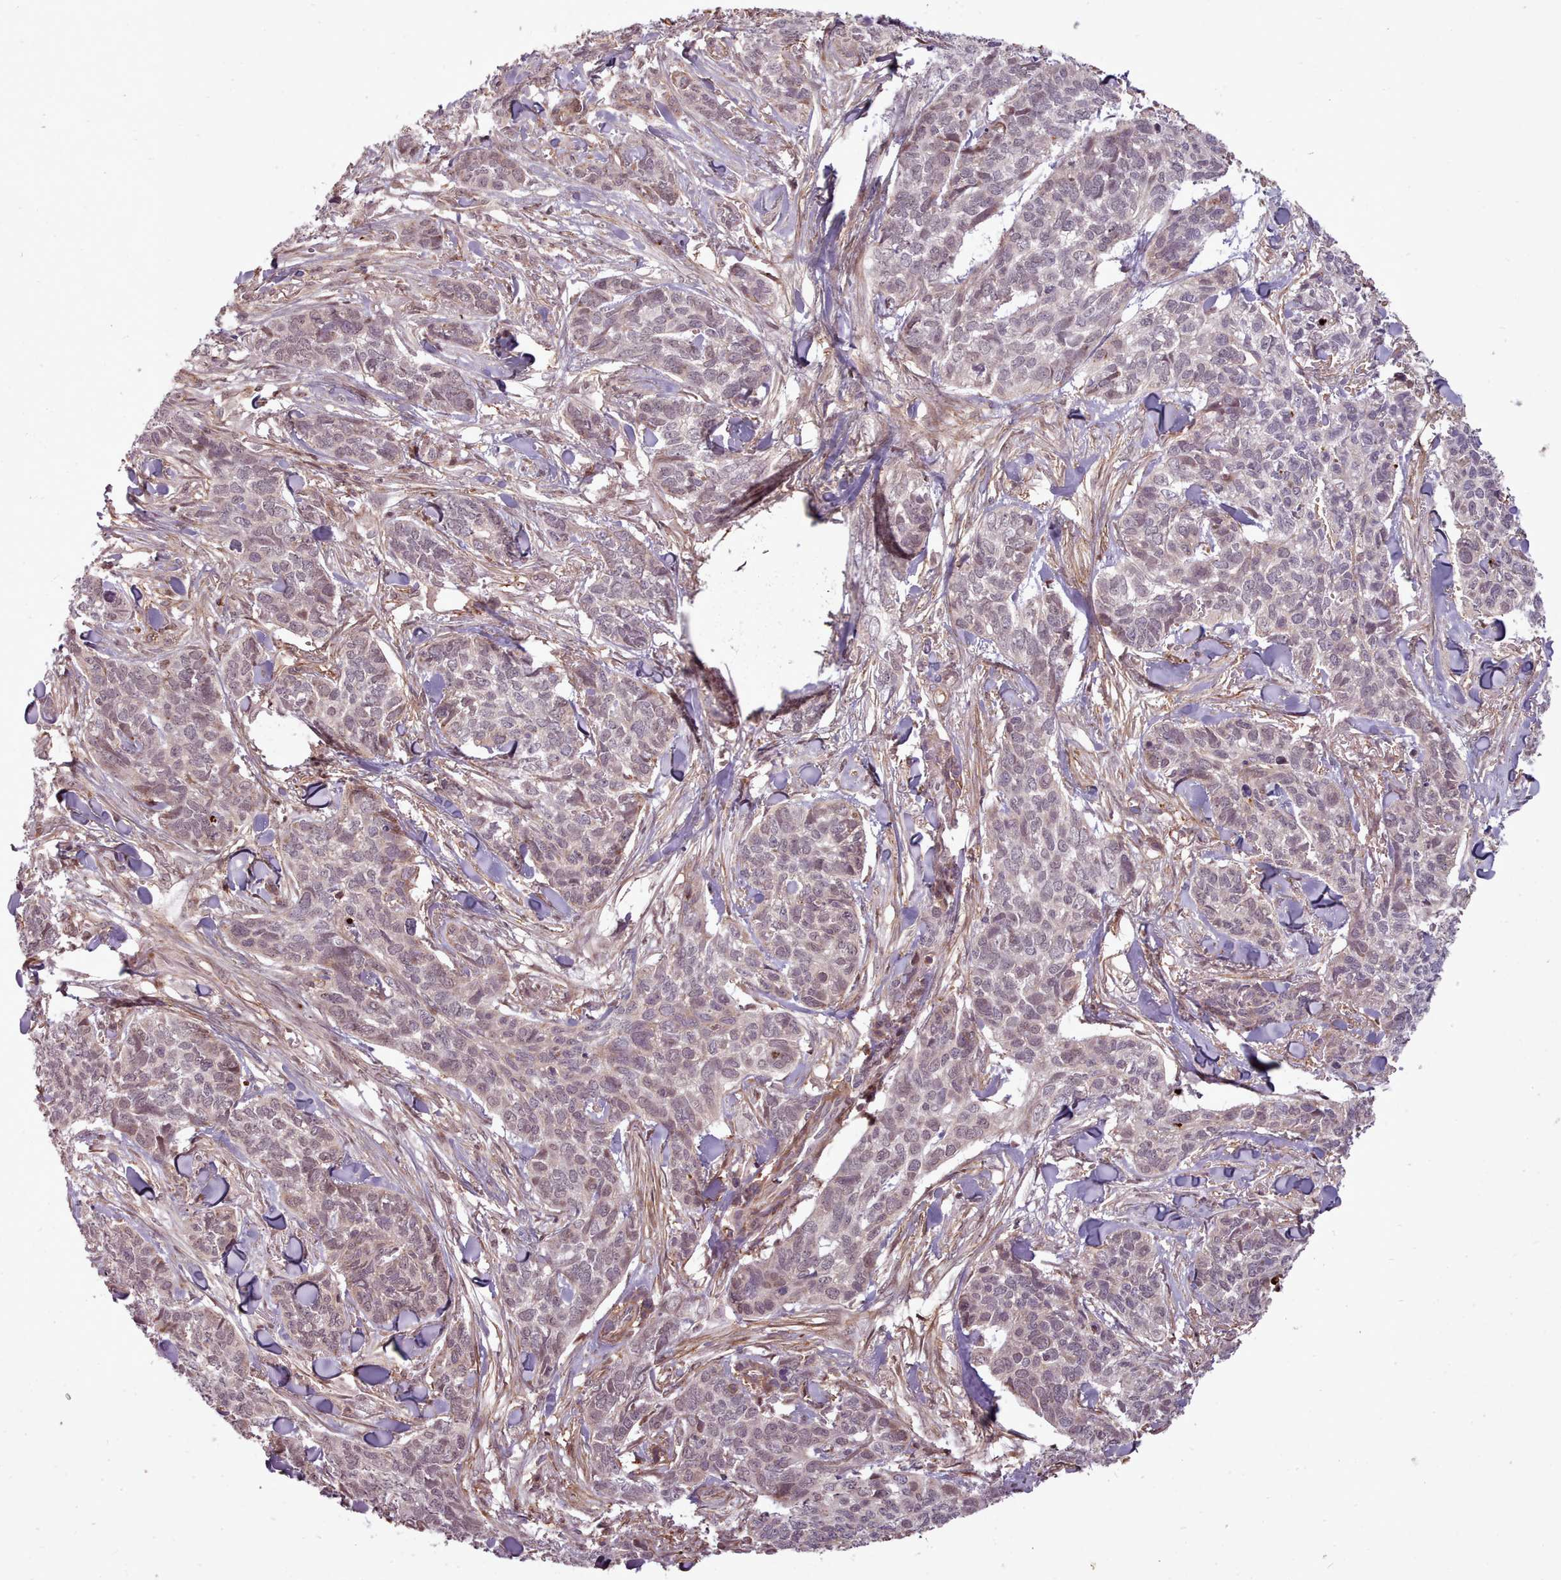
{"staining": {"intensity": "weak", "quantity": "<25%", "location": "nuclear"}, "tissue": "skin cancer", "cell_type": "Tumor cells", "image_type": "cancer", "snomed": [{"axis": "morphology", "description": "Basal cell carcinoma"}, {"axis": "topography", "description": "Skin"}], "caption": "DAB immunohistochemical staining of human skin cancer exhibits no significant staining in tumor cells.", "gene": "ZMYM4", "patient": {"sex": "male", "age": 86}}